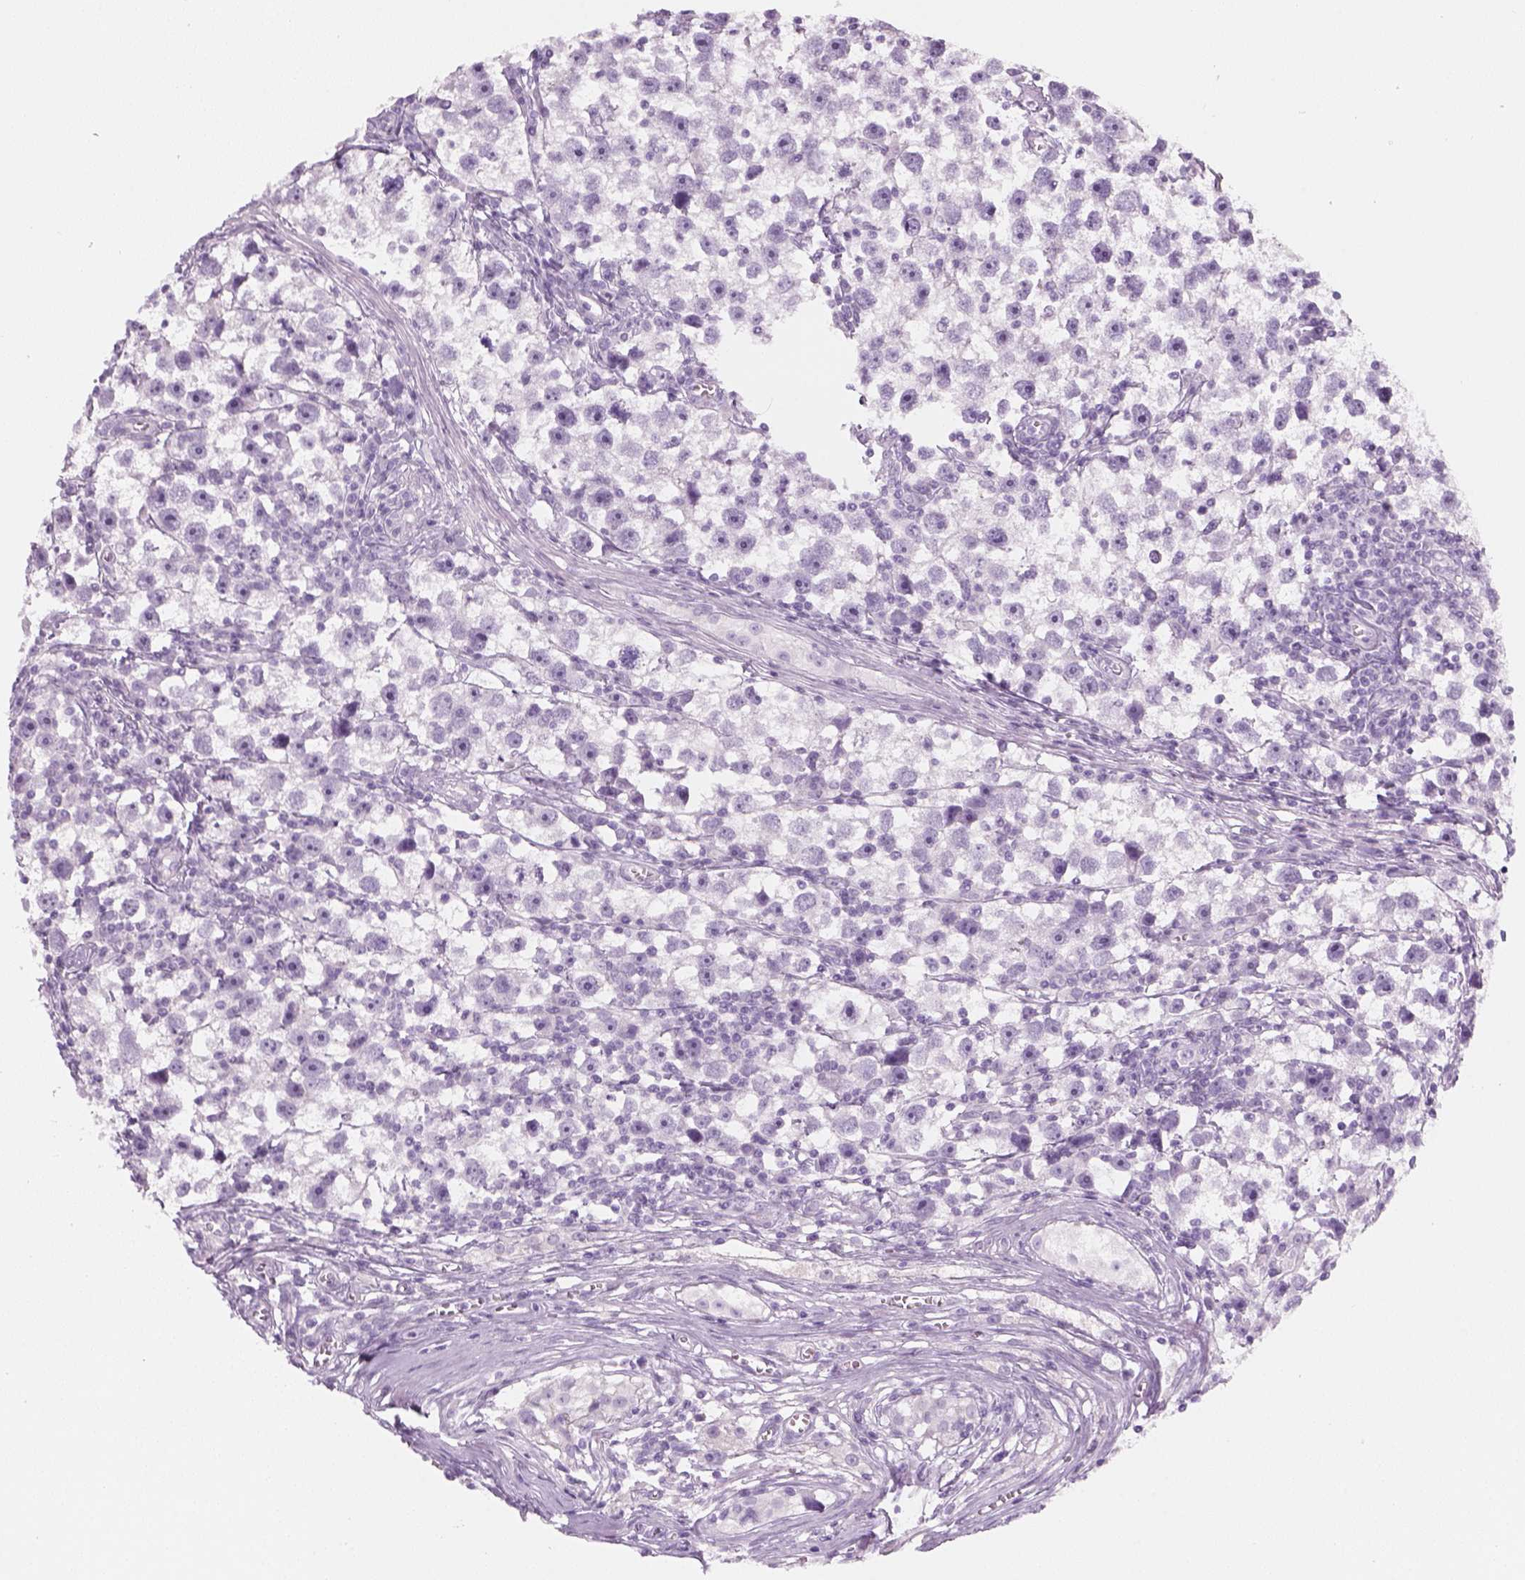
{"staining": {"intensity": "negative", "quantity": "none", "location": "none"}, "tissue": "testis cancer", "cell_type": "Tumor cells", "image_type": "cancer", "snomed": [{"axis": "morphology", "description": "Seminoma, NOS"}, {"axis": "topography", "description": "Testis"}], "caption": "An immunohistochemistry micrograph of testis cancer (seminoma) is shown. There is no staining in tumor cells of testis cancer (seminoma).", "gene": "KRTAP11-1", "patient": {"sex": "male", "age": 30}}